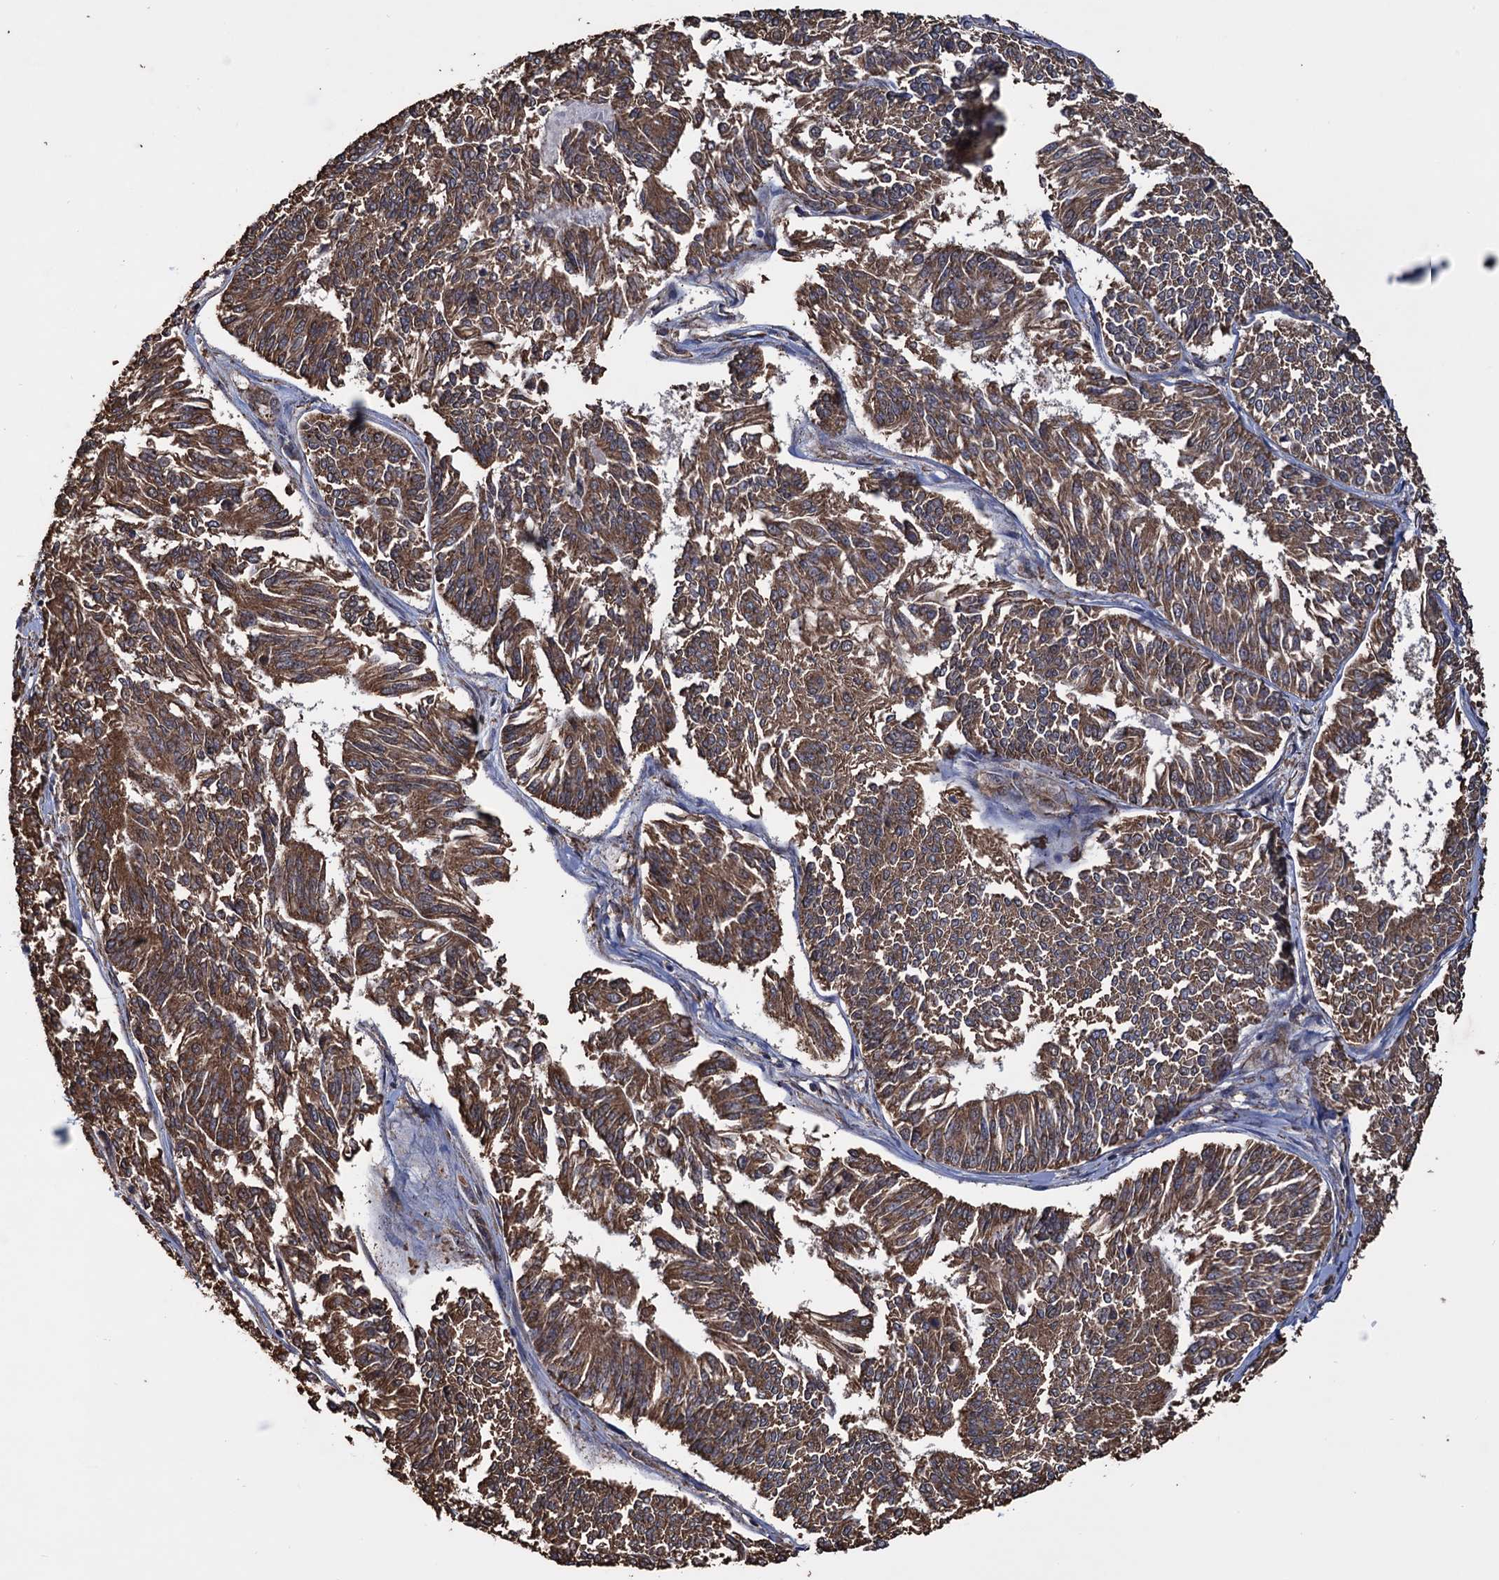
{"staining": {"intensity": "moderate", "quantity": ">75%", "location": "cytoplasmic/membranous"}, "tissue": "endometrial cancer", "cell_type": "Tumor cells", "image_type": "cancer", "snomed": [{"axis": "morphology", "description": "Adenocarcinoma, NOS"}, {"axis": "topography", "description": "Endometrium"}], "caption": "Adenocarcinoma (endometrial) tissue displays moderate cytoplasmic/membranous expression in about >75% of tumor cells", "gene": "TBC1D12", "patient": {"sex": "female", "age": 58}}